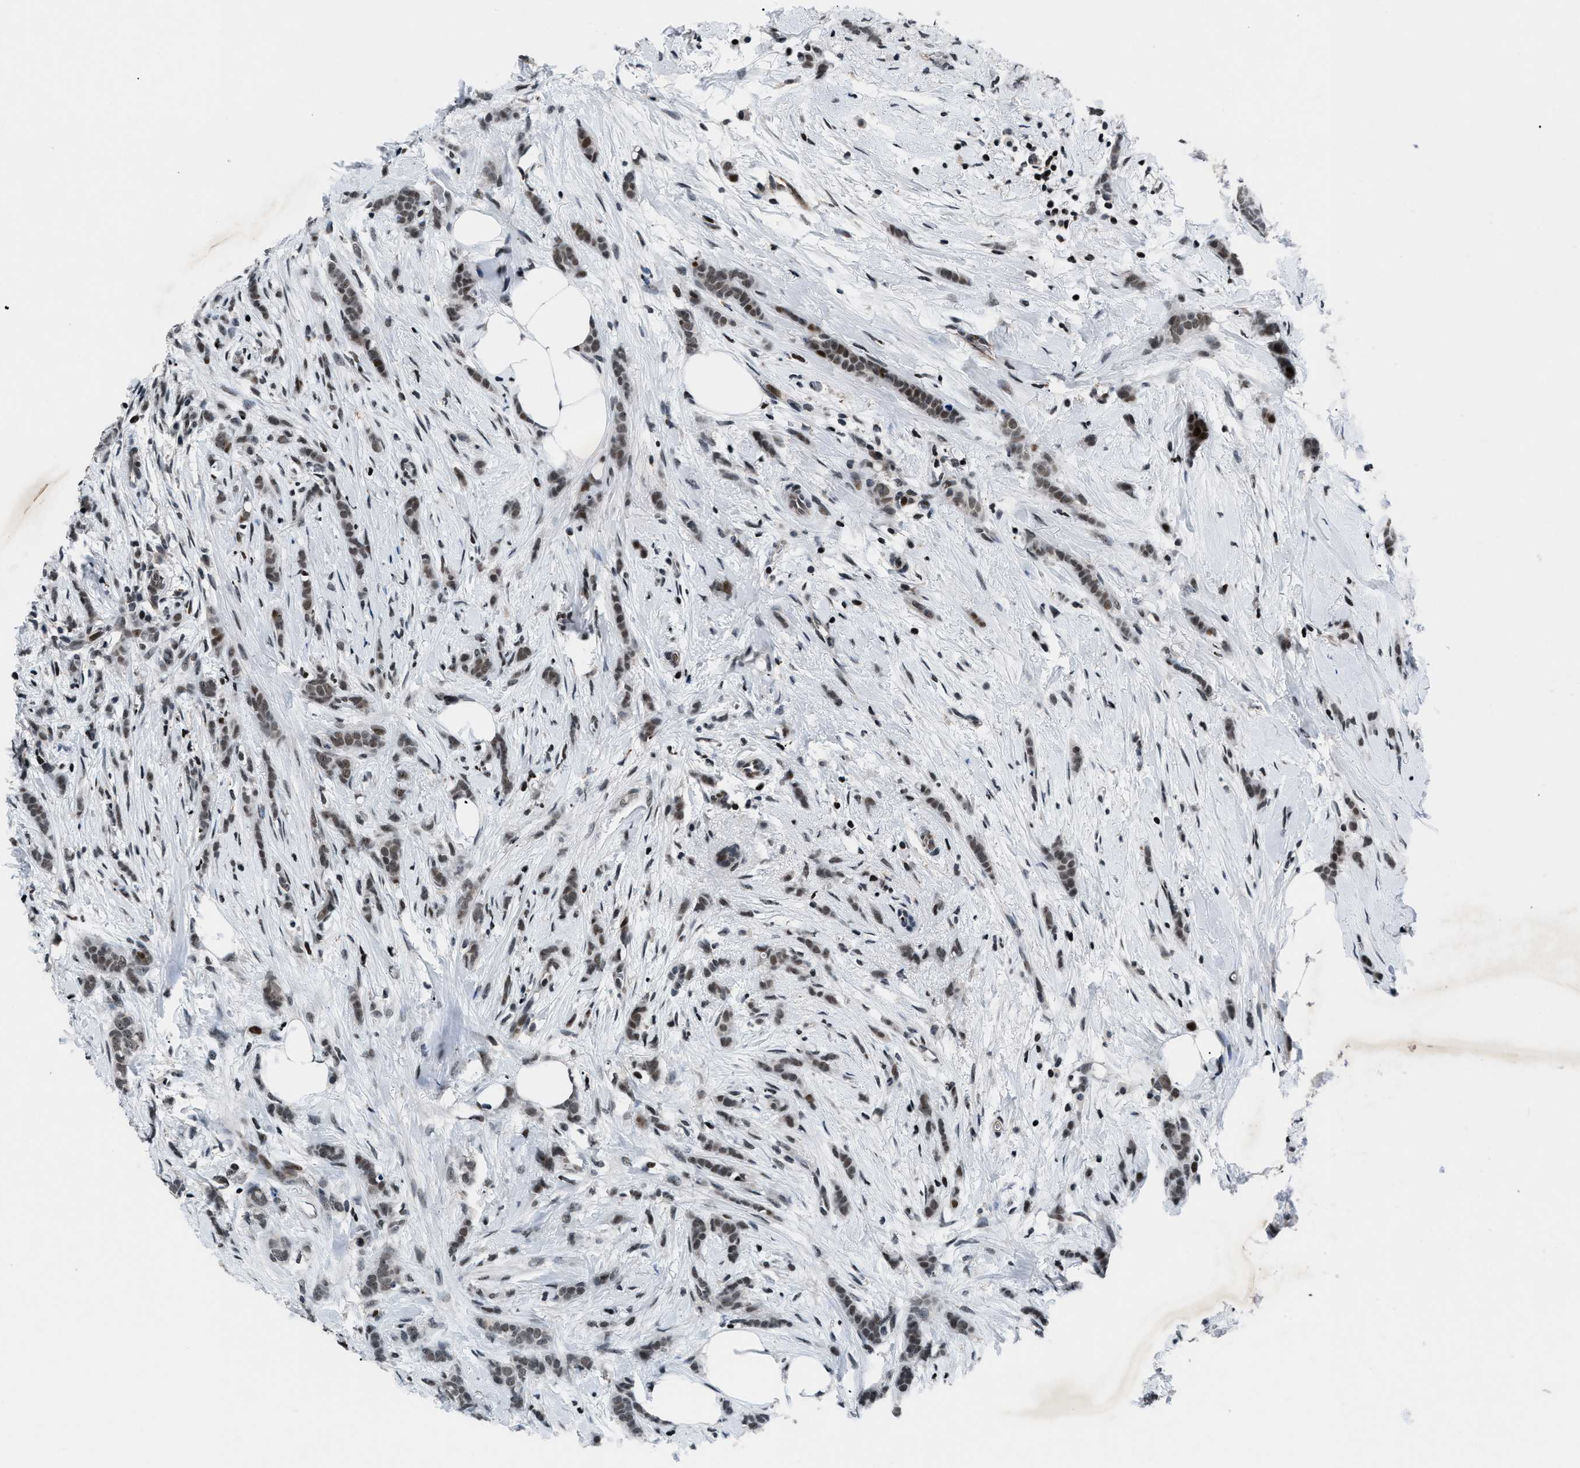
{"staining": {"intensity": "strong", "quantity": ">75%", "location": "nuclear"}, "tissue": "breast cancer", "cell_type": "Tumor cells", "image_type": "cancer", "snomed": [{"axis": "morphology", "description": "Lobular carcinoma, in situ"}, {"axis": "morphology", "description": "Lobular carcinoma"}, {"axis": "topography", "description": "Breast"}], "caption": "Protein positivity by immunohistochemistry (IHC) shows strong nuclear expression in about >75% of tumor cells in breast cancer (lobular carcinoma).", "gene": "SMARCB1", "patient": {"sex": "female", "age": 41}}